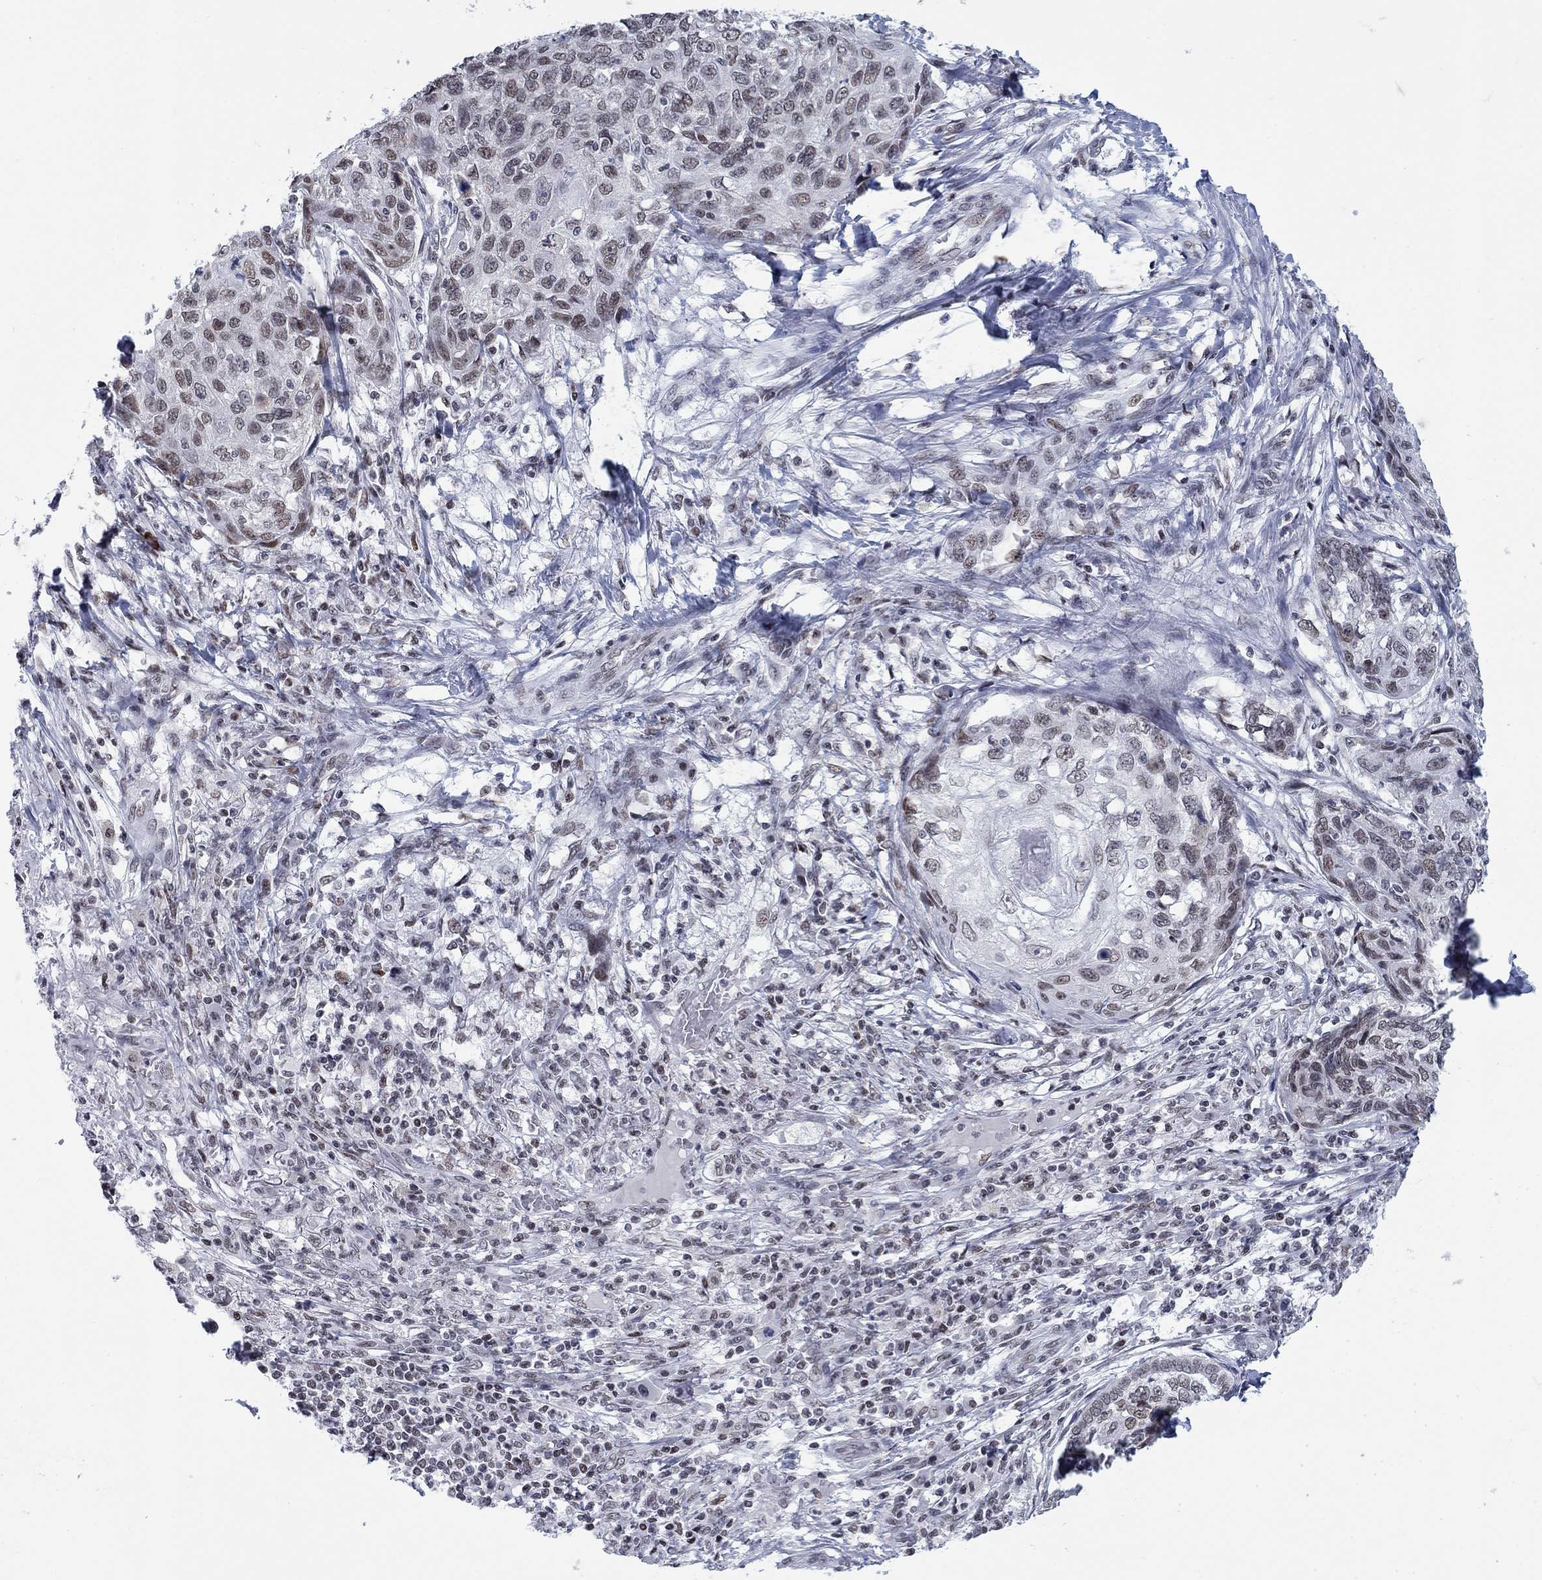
{"staining": {"intensity": "weak", "quantity": "25%-75%", "location": "nuclear"}, "tissue": "skin cancer", "cell_type": "Tumor cells", "image_type": "cancer", "snomed": [{"axis": "morphology", "description": "Squamous cell carcinoma, NOS"}, {"axis": "topography", "description": "Skin"}], "caption": "Protein analysis of skin cancer (squamous cell carcinoma) tissue reveals weak nuclear expression in approximately 25%-75% of tumor cells. The protein of interest is shown in brown color, while the nuclei are stained blue.", "gene": "NPAS3", "patient": {"sex": "male", "age": 92}}